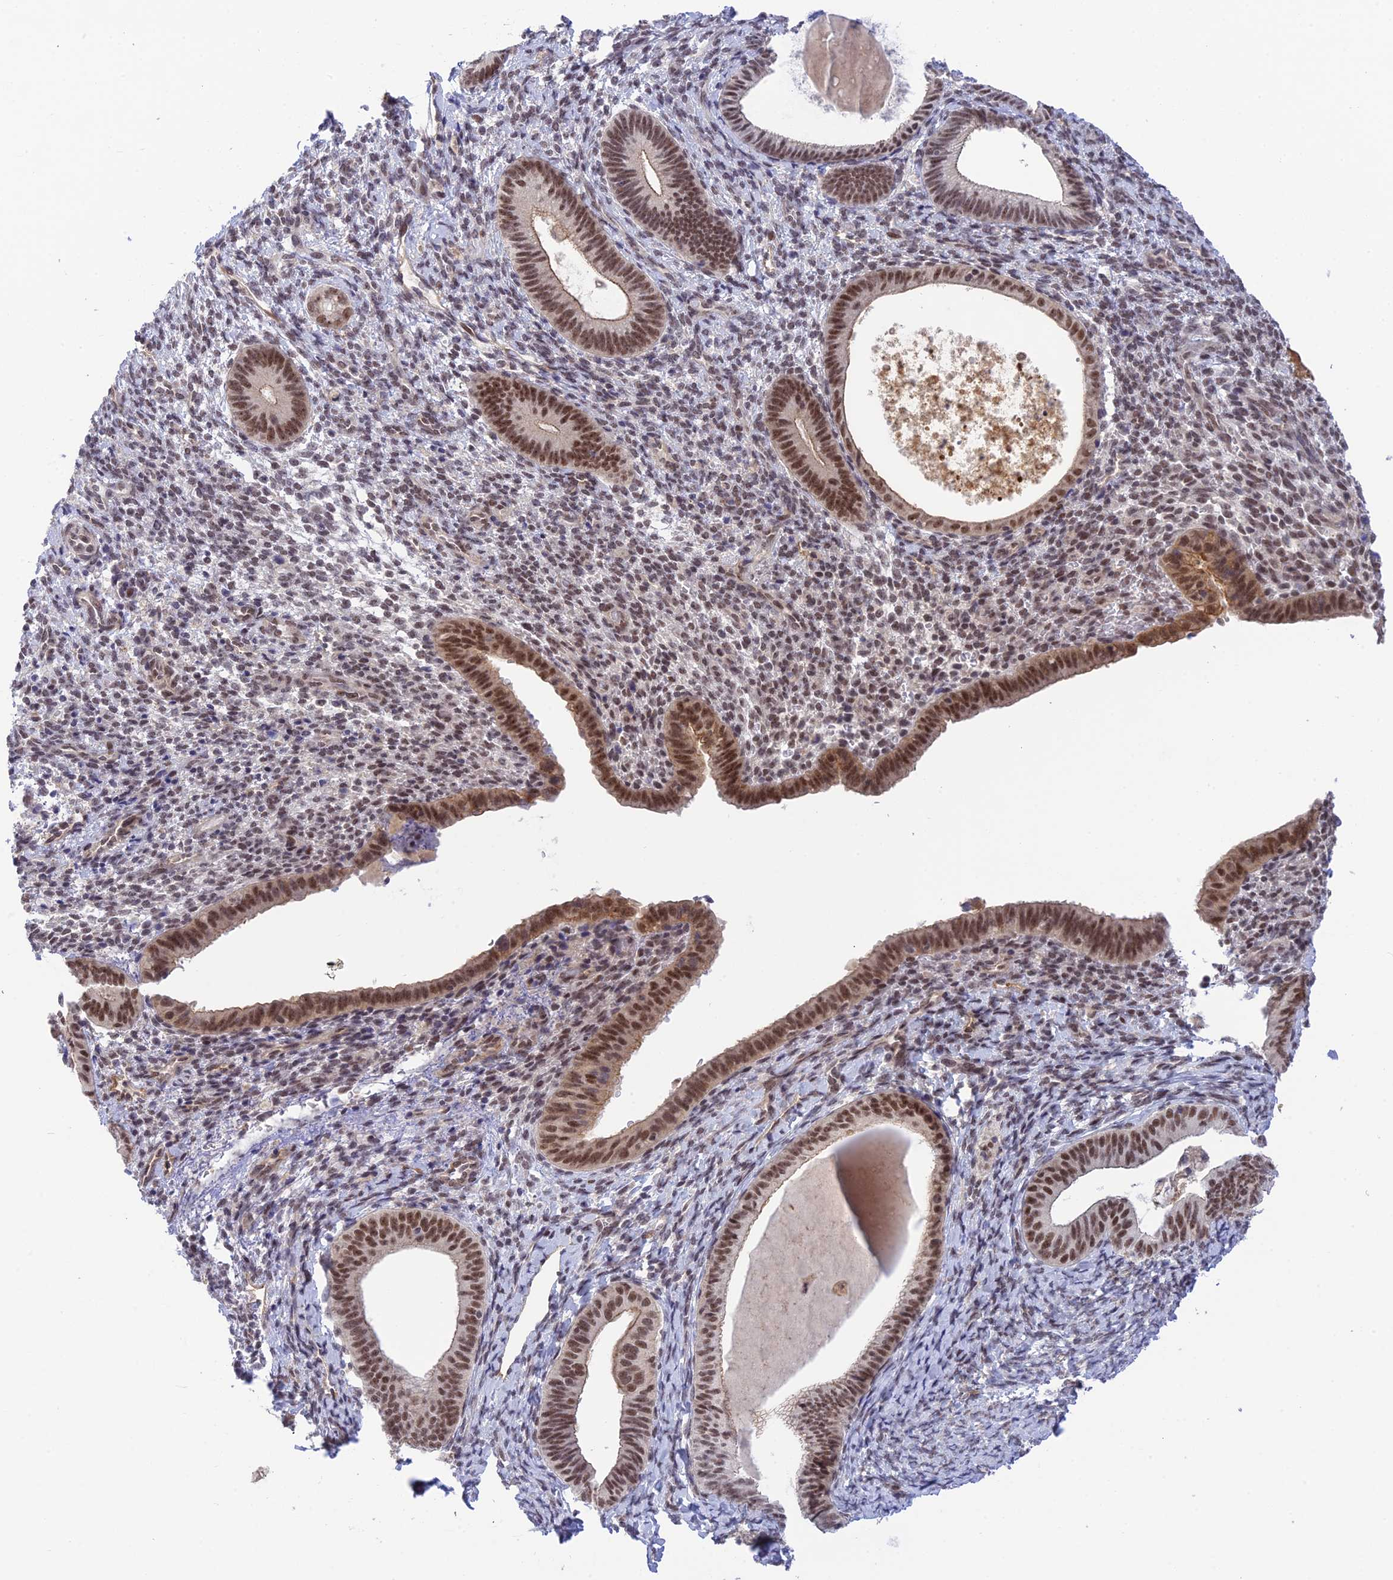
{"staining": {"intensity": "weak", "quantity": "25%-75%", "location": "nuclear"}, "tissue": "endometrium", "cell_type": "Cells in endometrial stroma", "image_type": "normal", "snomed": [{"axis": "morphology", "description": "Normal tissue, NOS"}, {"axis": "topography", "description": "Endometrium"}], "caption": "DAB immunohistochemical staining of unremarkable endometrium demonstrates weak nuclear protein expression in about 25%-75% of cells in endometrial stroma. Using DAB (3,3'-diaminobenzidine) (brown) and hematoxylin (blue) stains, captured at high magnification using brightfield microscopy.", "gene": "TCEA1", "patient": {"sex": "female", "age": 65}}